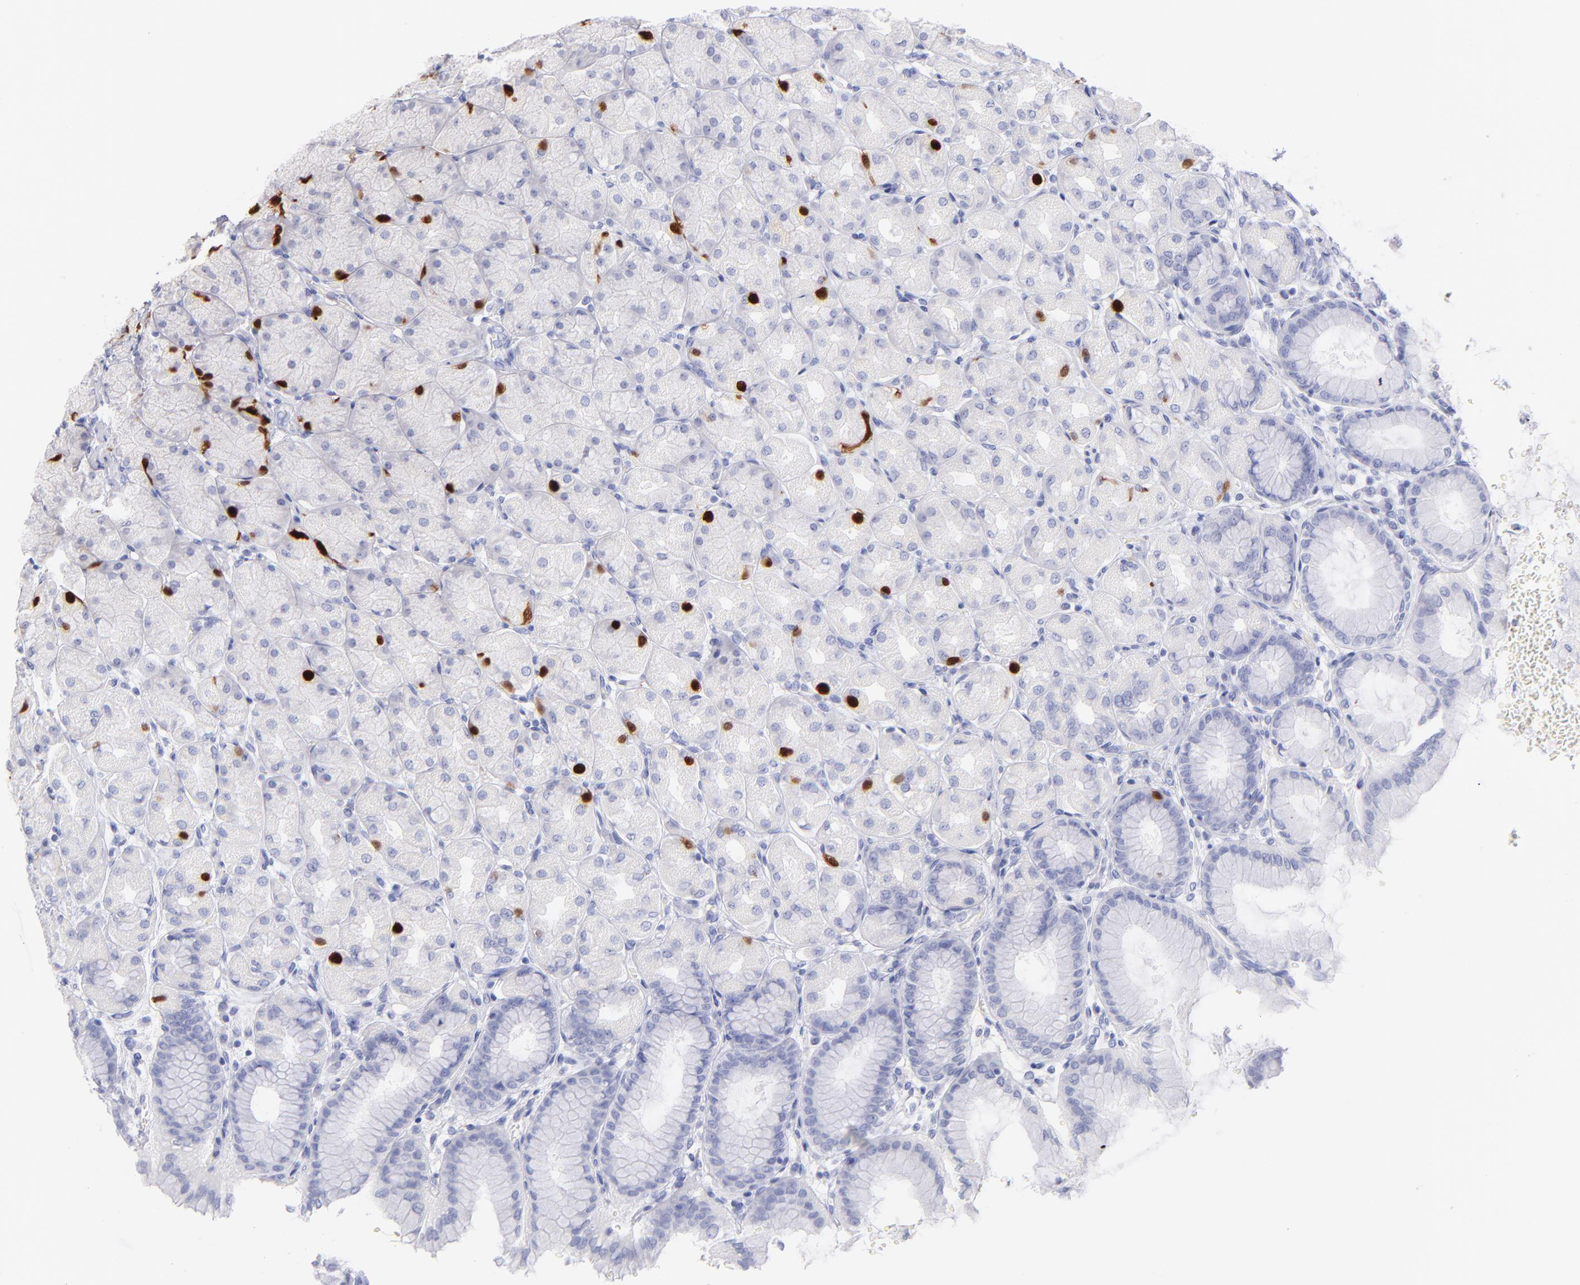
{"staining": {"intensity": "strong", "quantity": "<25%", "location": "cytoplasmic/membranous,nuclear"}, "tissue": "stomach", "cell_type": "Glandular cells", "image_type": "normal", "snomed": [{"axis": "morphology", "description": "Normal tissue, NOS"}, {"axis": "topography", "description": "Stomach, upper"}], "caption": "This micrograph exhibits unremarkable stomach stained with immunohistochemistry (IHC) to label a protein in brown. The cytoplasmic/membranous,nuclear of glandular cells show strong positivity for the protein. Nuclei are counter-stained blue.", "gene": "SCGN", "patient": {"sex": "female", "age": 56}}